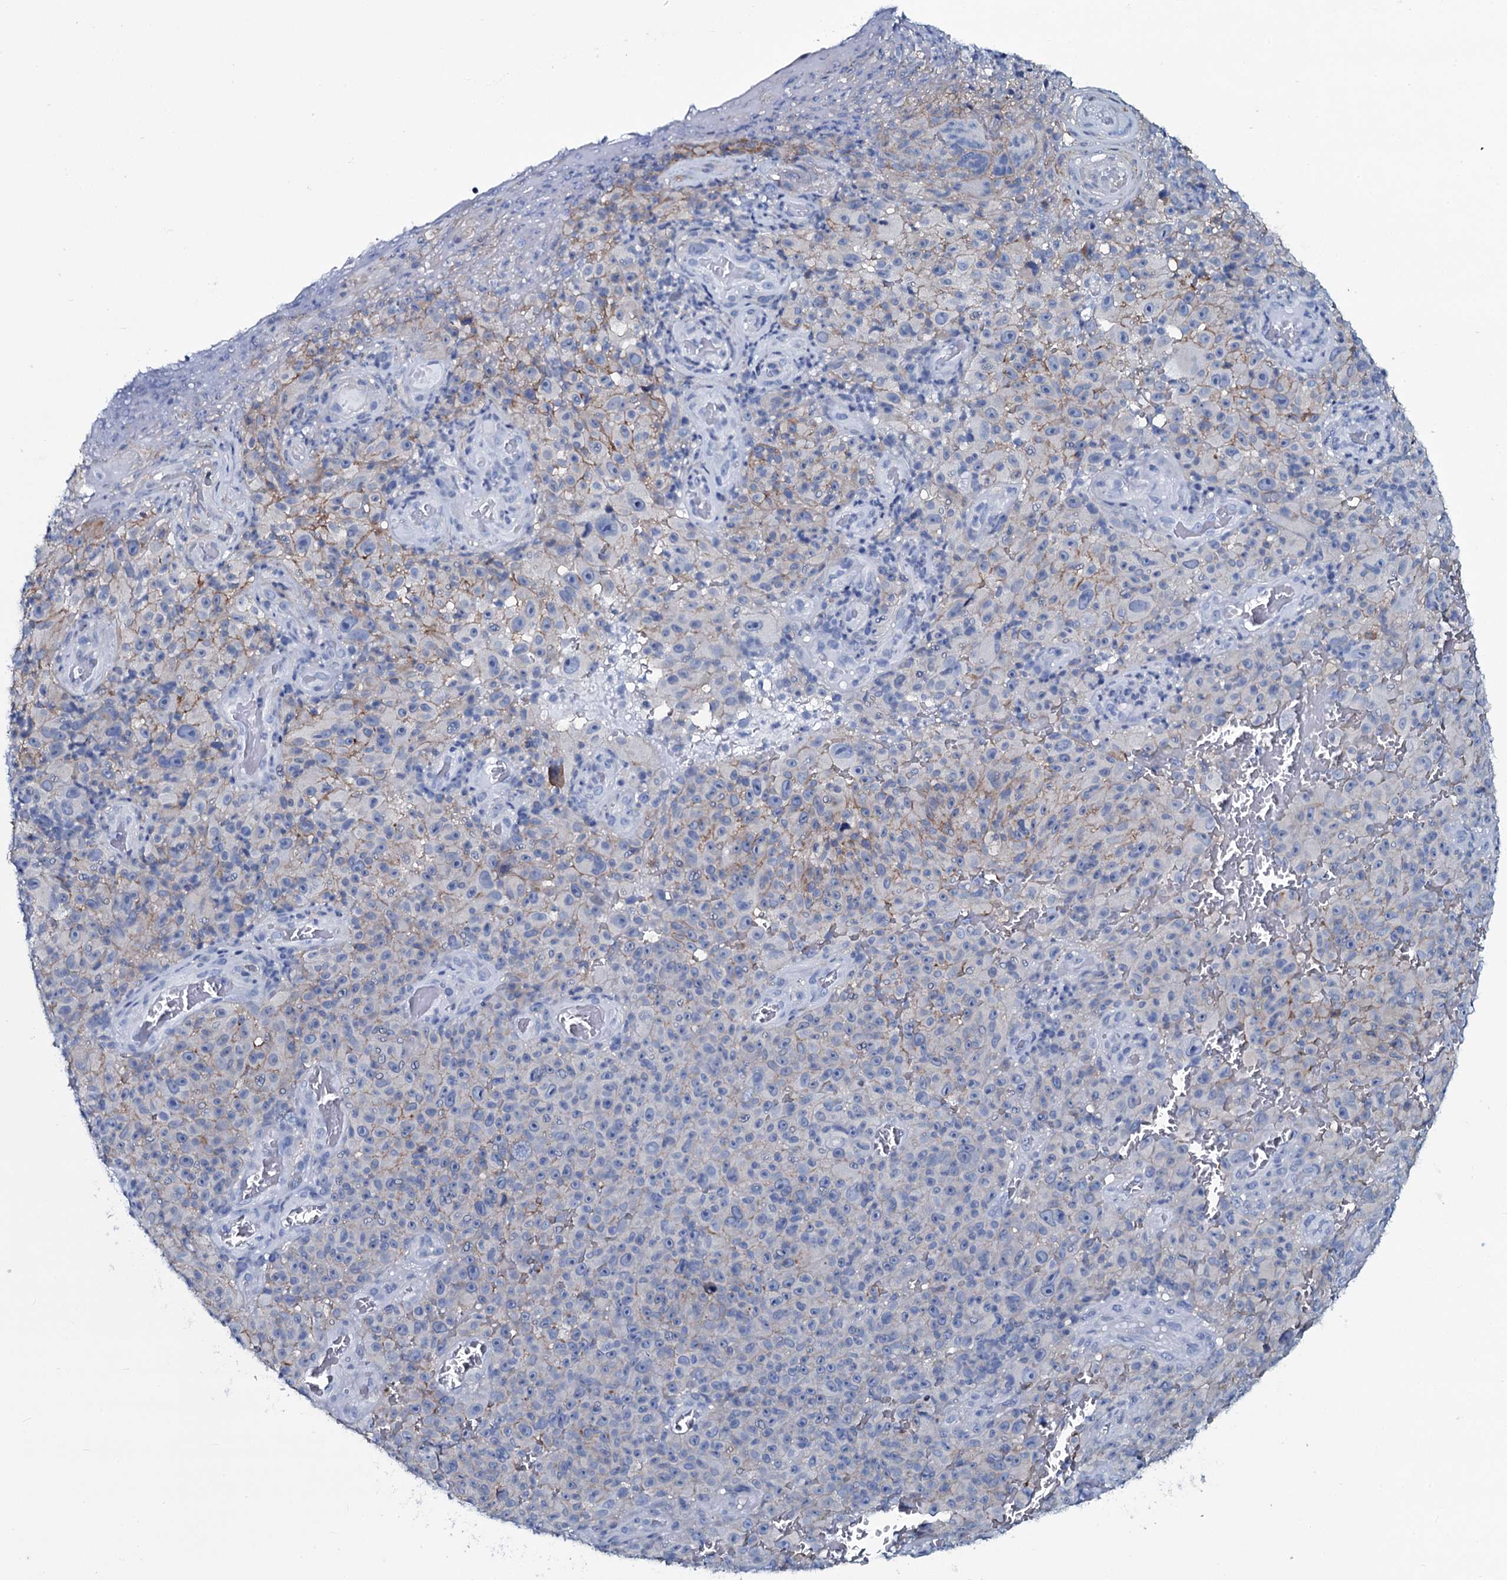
{"staining": {"intensity": "weak", "quantity": "<25%", "location": "cytoplasmic/membranous"}, "tissue": "melanoma", "cell_type": "Tumor cells", "image_type": "cancer", "snomed": [{"axis": "morphology", "description": "Malignant melanoma, NOS"}, {"axis": "topography", "description": "Skin"}], "caption": "Malignant melanoma stained for a protein using IHC demonstrates no staining tumor cells.", "gene": "SLC4A7", "patient": {"sex": "female", "age": 82}}